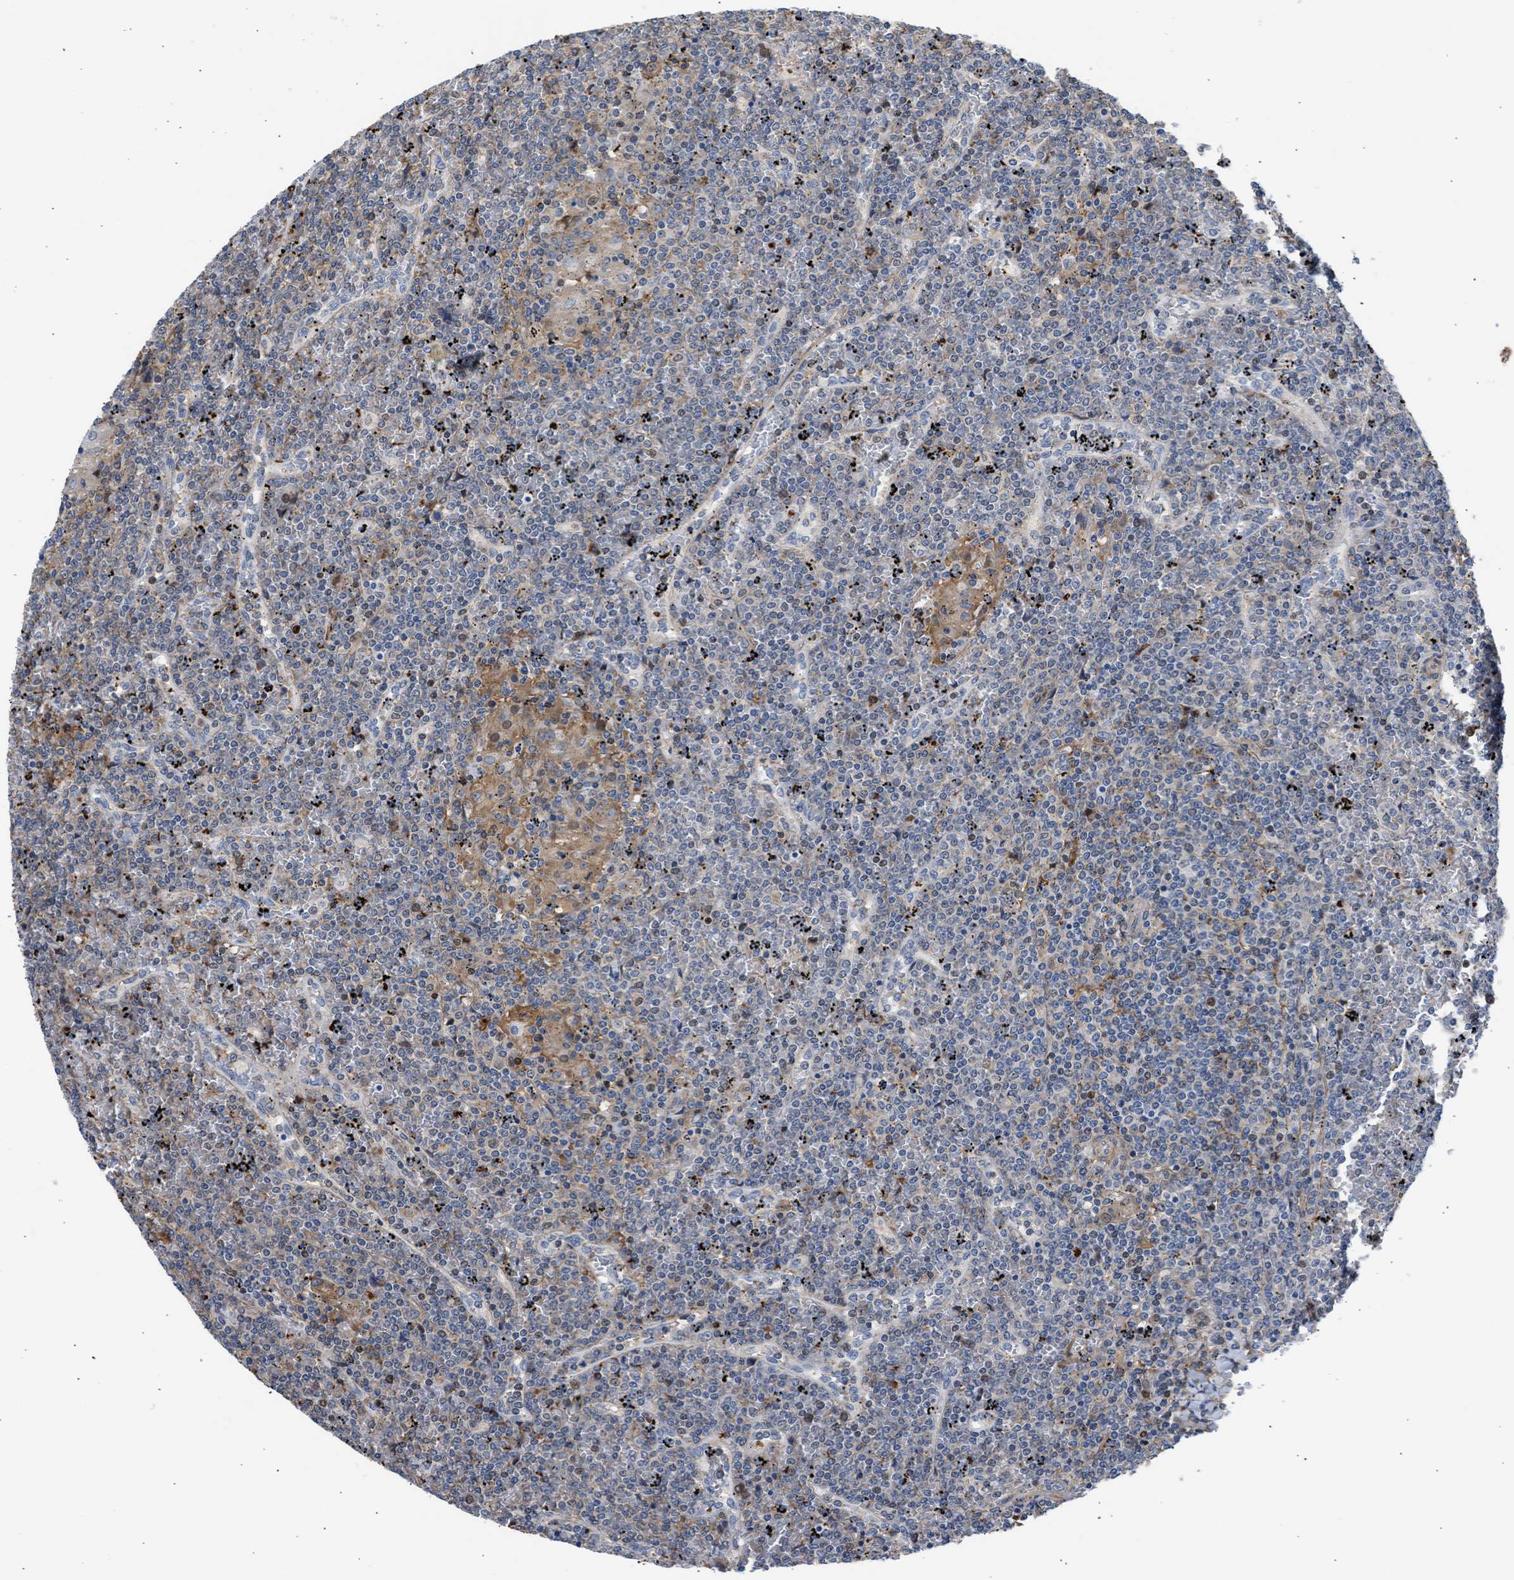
{"staining": {"intensity": "weak", "quantity": "<25%", "location": "cytoplasmic/membranous,nuclear"}, "tissue": "lymphoma", "cell_type": "Tumor cells", "image_type": "cancer", "snomed": [{"axis": "morphology", "description": "Malignant lymphoma, non-Hodgkin's type, Low grade"}, {"axis": "topography", "description": "Spleen"}], "caption": "Human low-grade malignant lymphoma, non-Hodgkin's type stained for a protein using IHC reveals no positivity in tumor cells.", "gene": "MAS1L", "patient": {"sex": "female", "age": 19}}